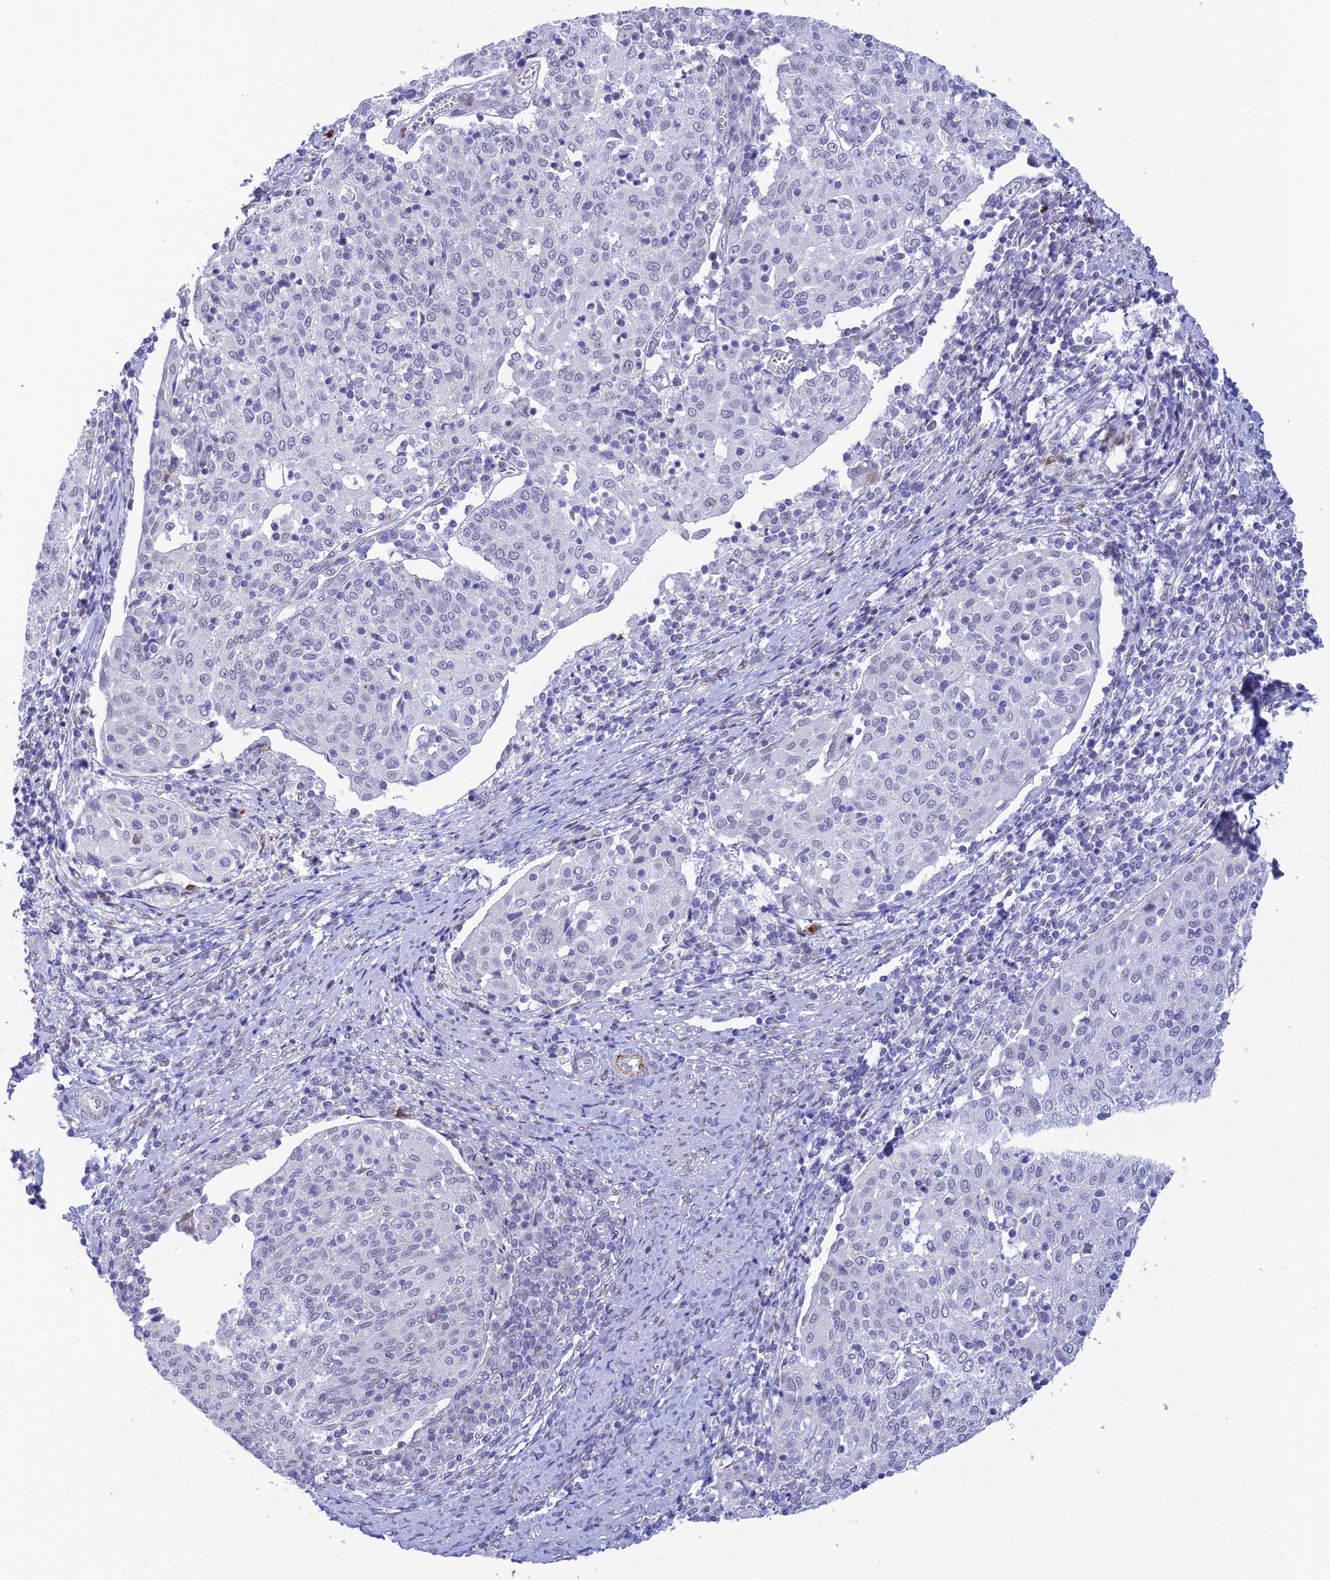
{"staining": {"intensity": "negative", "quantity": "none", "location": "none"}, "tissue": "cervical cancer", "cell_type": "Tumor cells", "image_type": "cancer", "snomed": [{"axis": "morphology", "description": "Squamous cell carcinoma, NOS"}, {"axis": "topography", "description": "Cervix"}], "caption": "High power microscopy histopathology image of an IHC image of cervical squamous cell carcinoma, revealing no significant positivity in tumor cells.", "gene": "WDR55", "patient": {"sex": "female", "age": 52}}